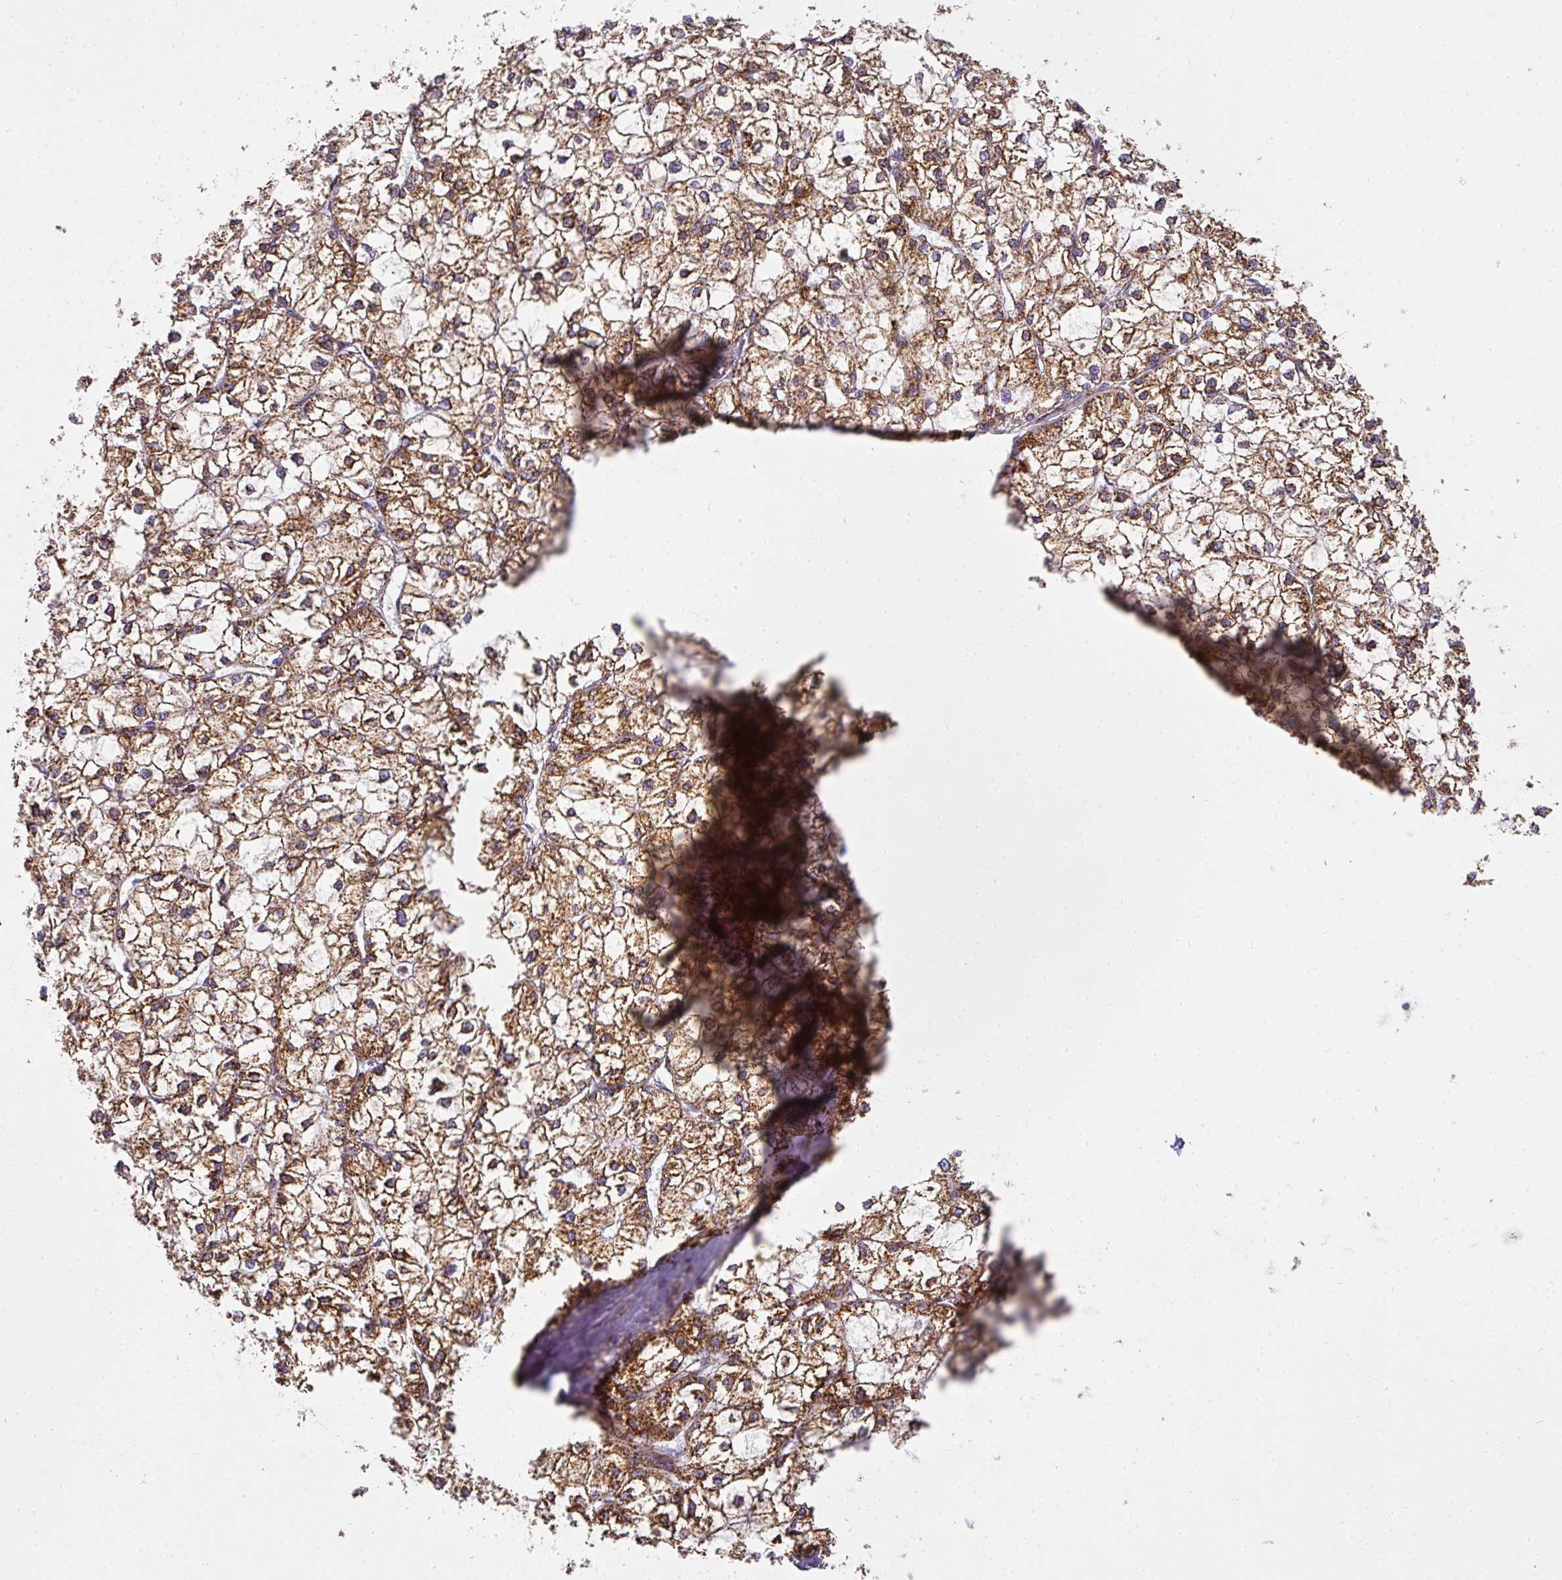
{"staining": {"intensity": "moderate", "quantity": ">75%", "location": "cytoplasmic/membranous"}, "tissue": "liver cancer", "cell_type": "Tumor cells", "image_type": "cancer", "snomed": [{"axis": "morphology", "description": "Carcinoma, Hepatocellular, NOS"}, {"axis": "topography", "description": "Liver"}], "caption": "Immunohistochemistry (IHC) of human liver hepatocellular carcinoma shows medium levels of moderate cytoplasmic/membranous positivity in approximately >75% of tumor cells. (Stains: DAB in brown, nuclei in blue, Microscopy: brightfield microscopy at high magnification).", "gene": "UQCRFS1", "patient": {"sex": "female", "age": 43}}